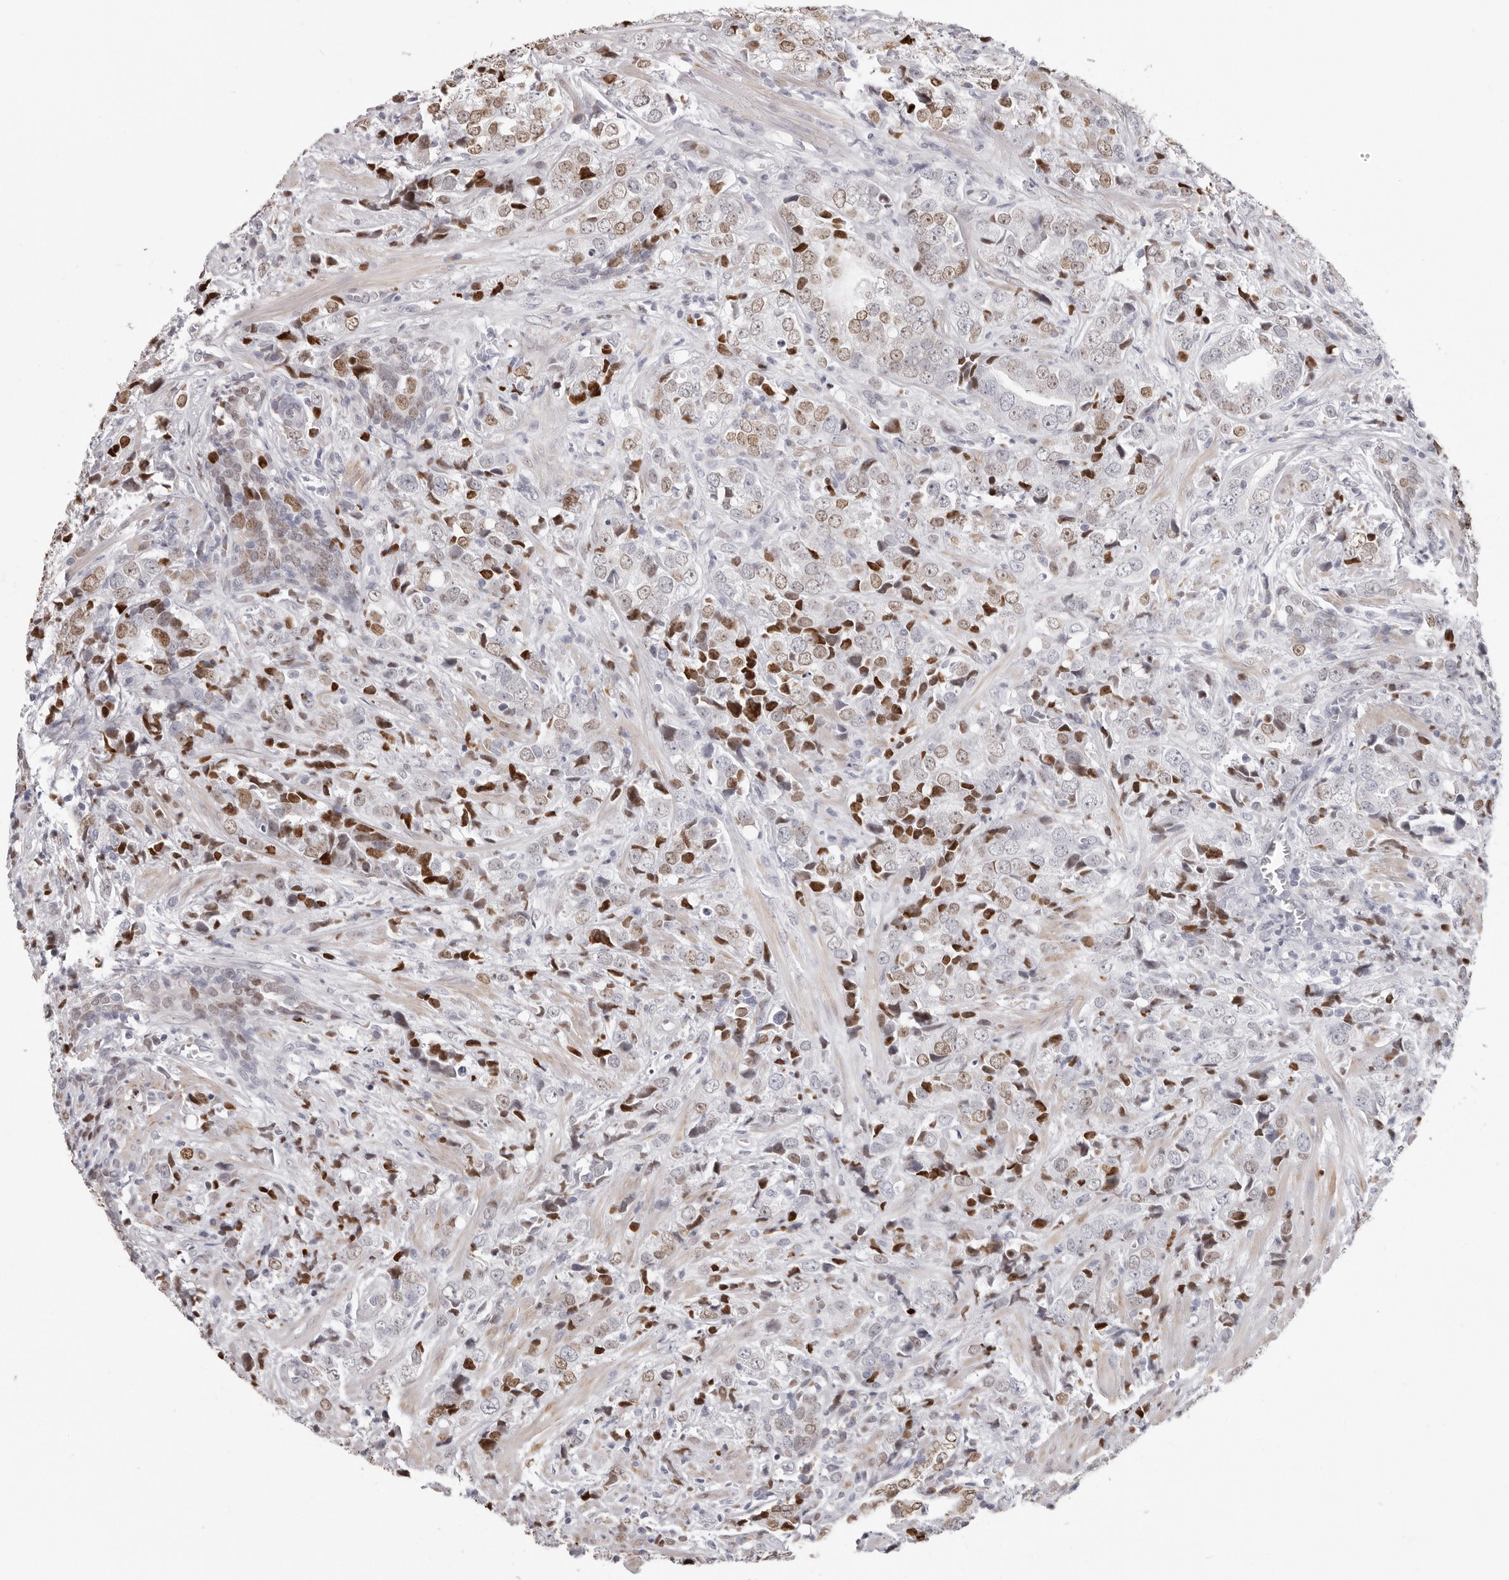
{"staining": {"intensity": "moderate", "quantity": "25%-75%", "location": "nuclear"}, "tissue": "prostate cancer", "cell_type": "Tumor cells", "image_type": "cancer", "snomed": [{"axis": "morphology", "description": "Adenocarcinoma, High grade"}, {"axis": "topography", "description": "Prostate"}], "caption": "Tumor cells reveal moderate nuclear positivity in about 25%-75% of cells in adenocarcinoma (high-grade) (prostate).", "gene": "SRP19", "patient": {"sex": "male", "age": 71}}